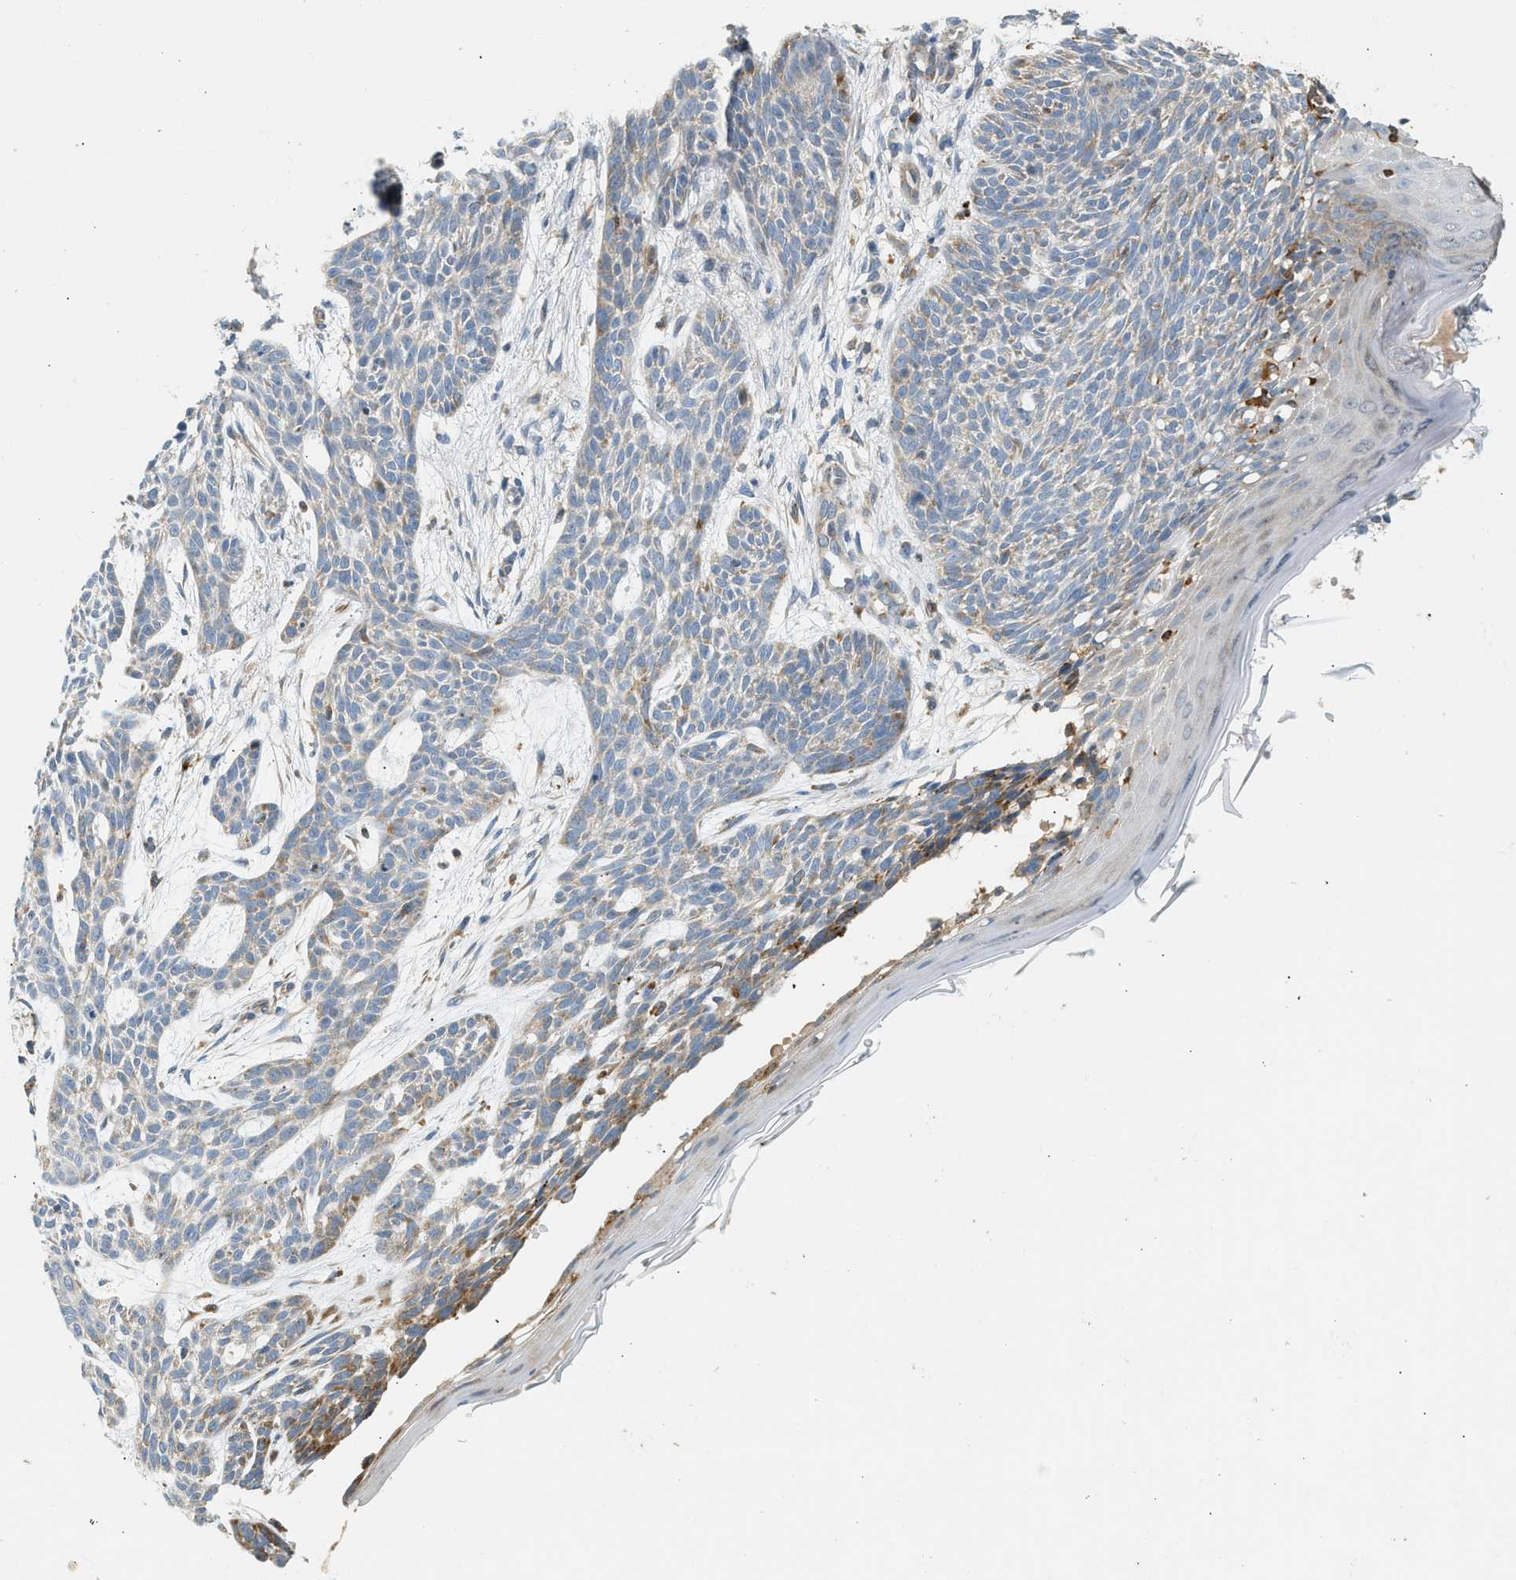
{"staining": {"intensity": "weak", "quantity": "<25%", "location": "cytoplasmic/membranous"}, "tissue": "skin cancer", "cell_type": "Tumor cells", "image_type": "cancer", "snomed": [{"axis": "morphology", "description": "Basal cell carcinoma"}, {"axis": "topography", "description": "Skin"}], "caption": "High magnification brightfield microscopy of skin basal cell carcinoma stained with DAB (brown) and counterstained with hematoxylin (blue): tumor cells show no significant expression. Nuclei are stained in blue.", "gene": "CTSB", "patient": {"sex": "female", "age": 59}}